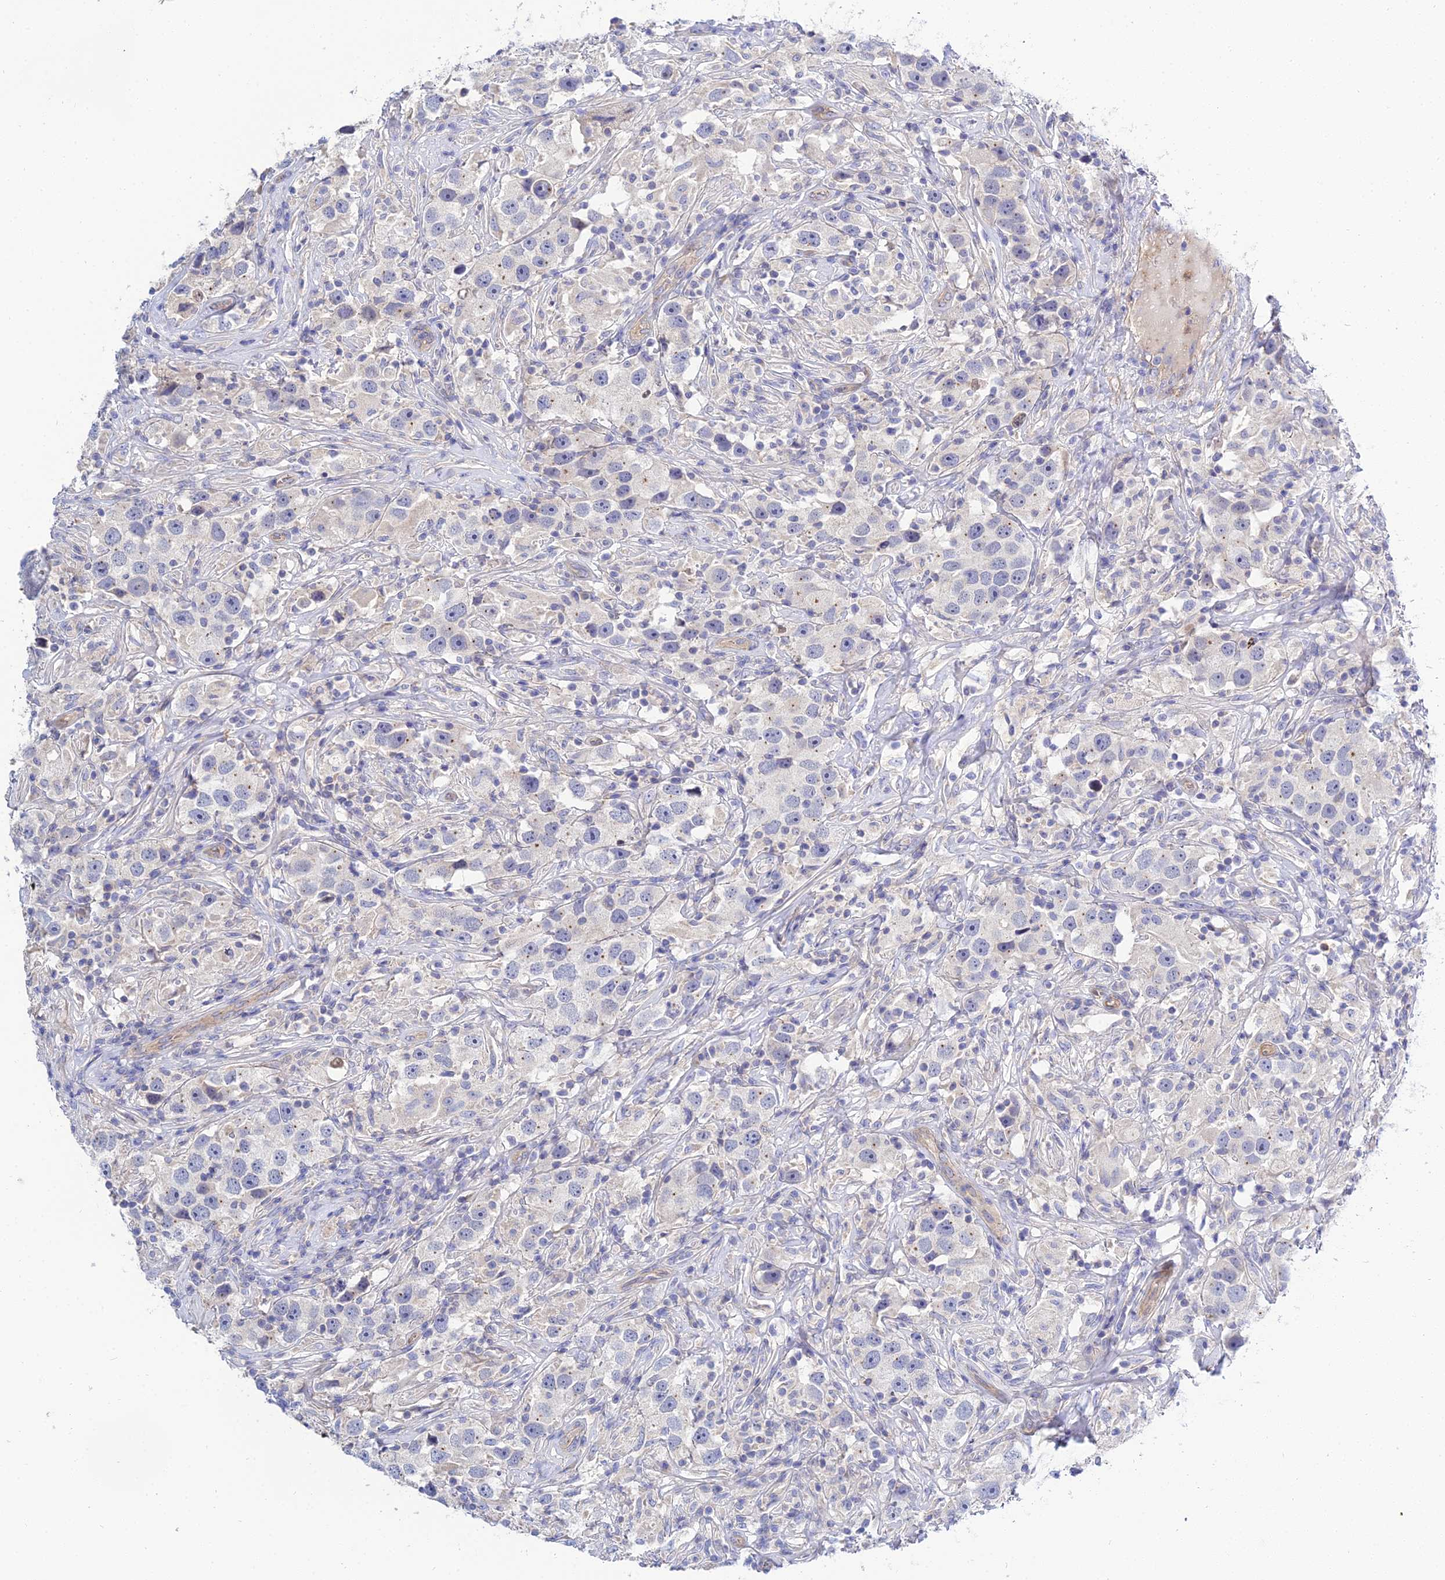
{"staining": {"intensity": "negative", "quantity": "none", "location": "none"}, "tissue": "testis cancer", "cell_type": "Tumor cells", "image_type": "cancer", "snomed": [{"axis": "morphology", "description": "Seminoma, NOS"}, {"axis": "topography", "description": "Testis"}], "caption": "DAB (3,3'-diaminobenzidine) immunohistochemical staining of testis cancer reveals no significant positivity in tumor cells.", "gene": "APOBEC3H", "patient": {"sex": "male", "age": 49}}